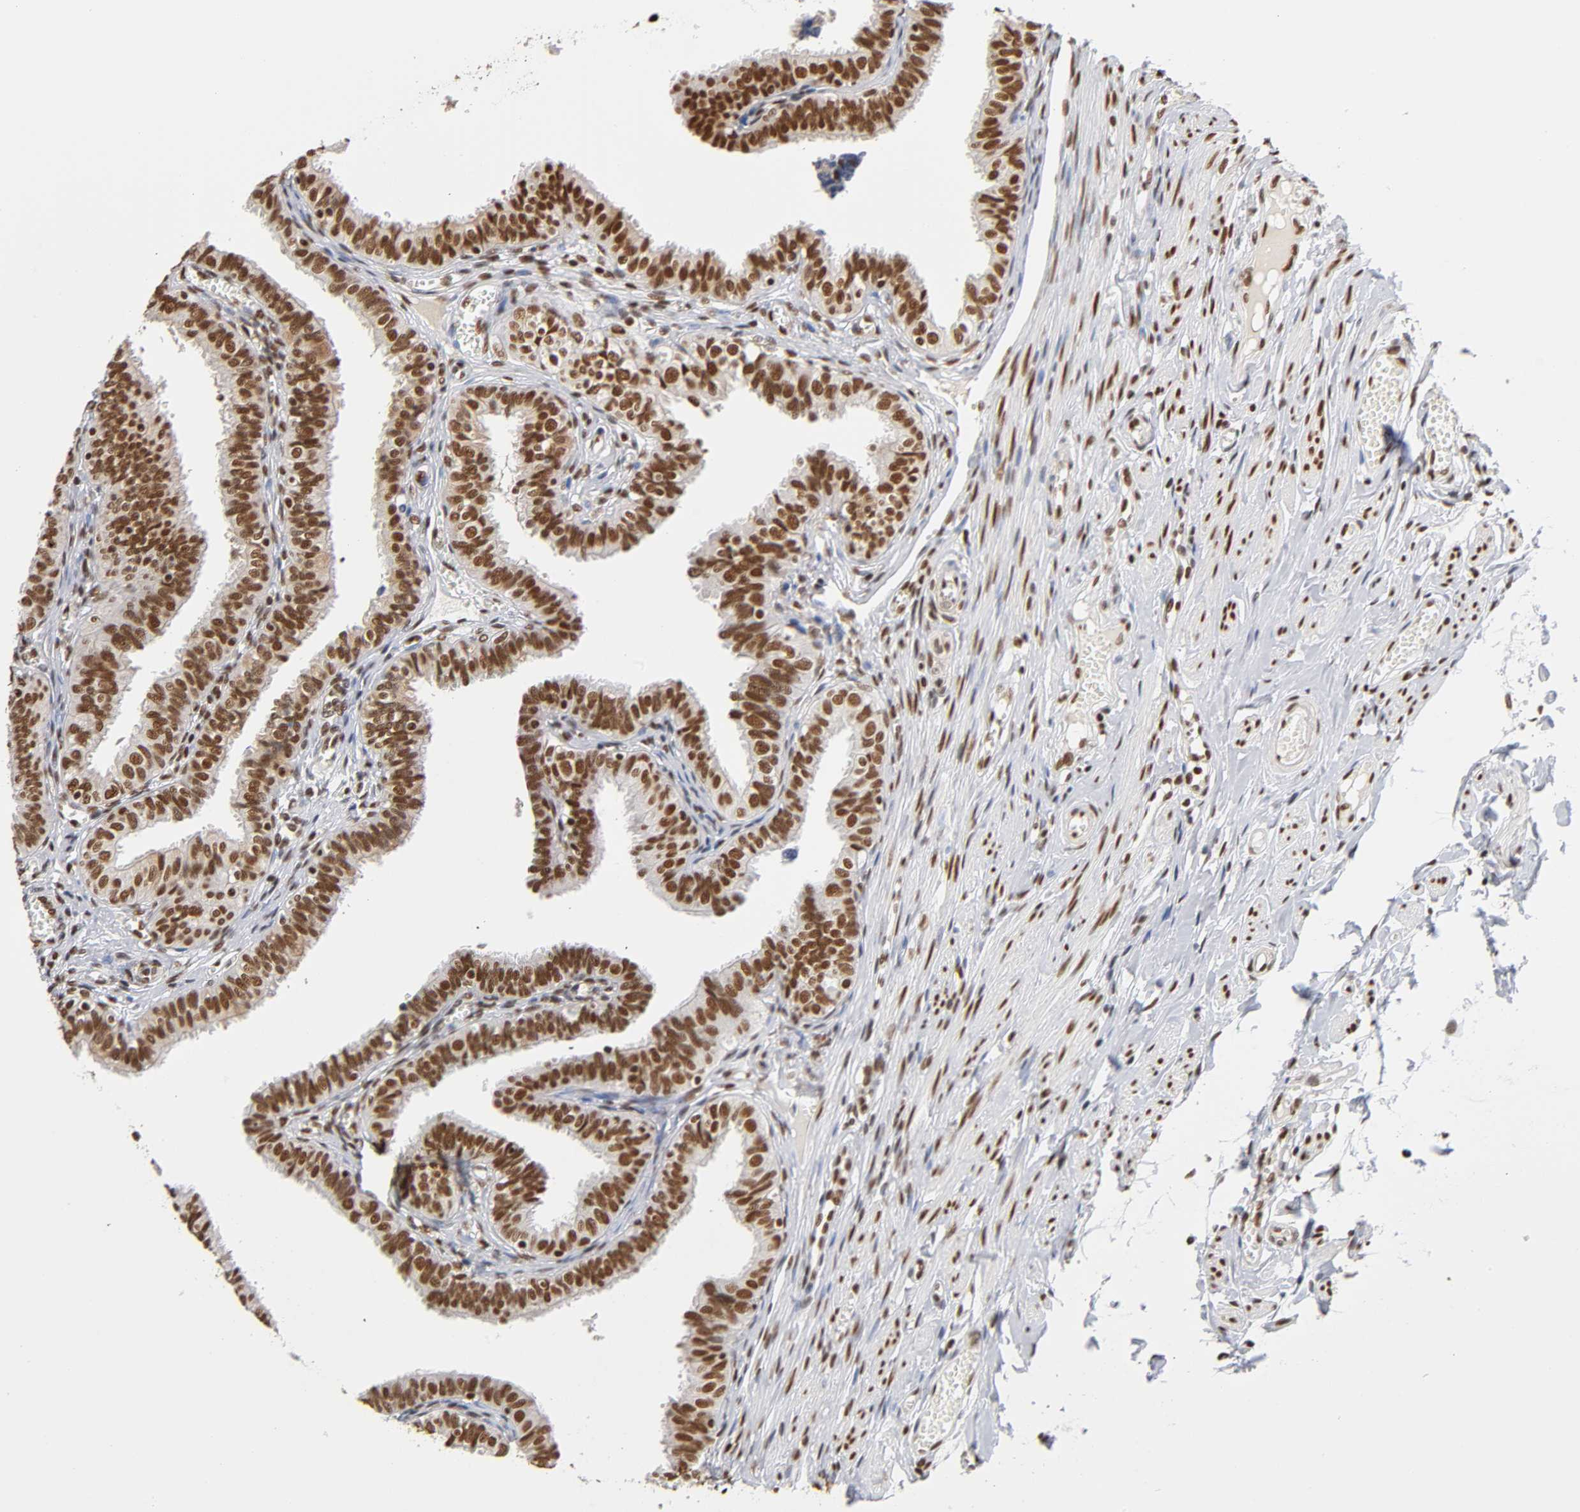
{"staining": {"intensity": "strong", "quantity": ">75%", "location": "nuclear"}, "tissue": "fallopian tube", "cell_type": "Glandular cells", "image_type": "normal", "snomed": [{"axis": "morphology", "description": "Normal tissue, NOS"}, {"axis": "topography", "description": "Fallopian tube"}], "caption": "The micrograph reveals immunohistochemical staining of unremarkable fallopian tube. There is strong nuclear staining is seen in about >75% of glandular cells. Using DAB (3,3'-diaminobenzidine) (brown) and hematoxylin (blue) stains, captured at high magnification using brightfield microscopy.", "gene": "ILKAP", "patient": {"sex": "female", "age": 46}}